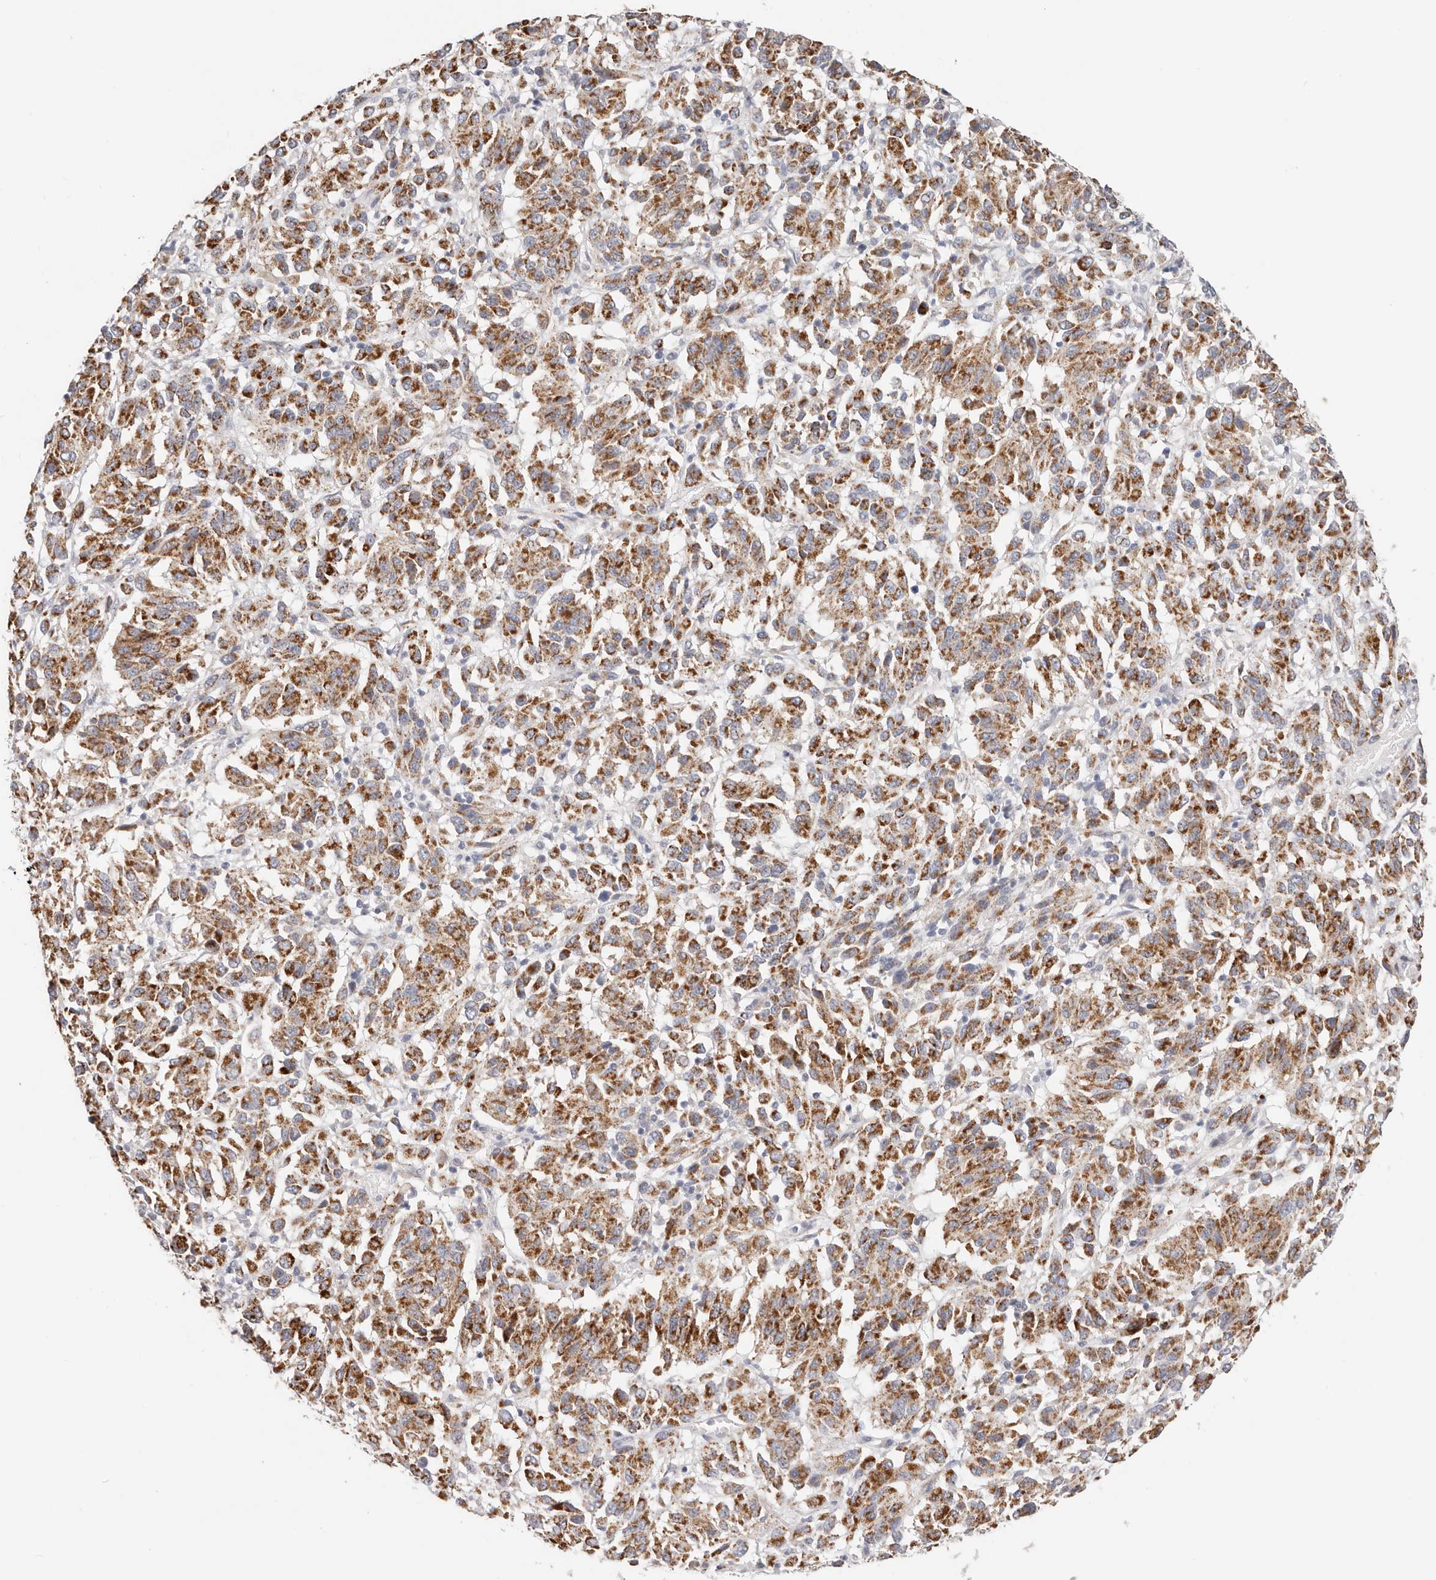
{"staining": {"intensity": "strong", "quantity": "25%-75%", "location": "cytoplasmic/membranous"}, "tissue": "melanoma", "cell_type": "Tumor cells", "image_type": "cancer", "snomed": [{"axis": "morphology", "description": "Malignant melanoma, NOS"}, {"axis": "topography", "description": "Skin"}], "caption": "This image demonstrates immunohistochemistry (IHC) staining of malignant melanoma, with high strong cytoplasmic/membranous expression in about 25%-75% of tumor cells.", "gene": "AFDN", "patient": {"sex": "female", "age": 82}}